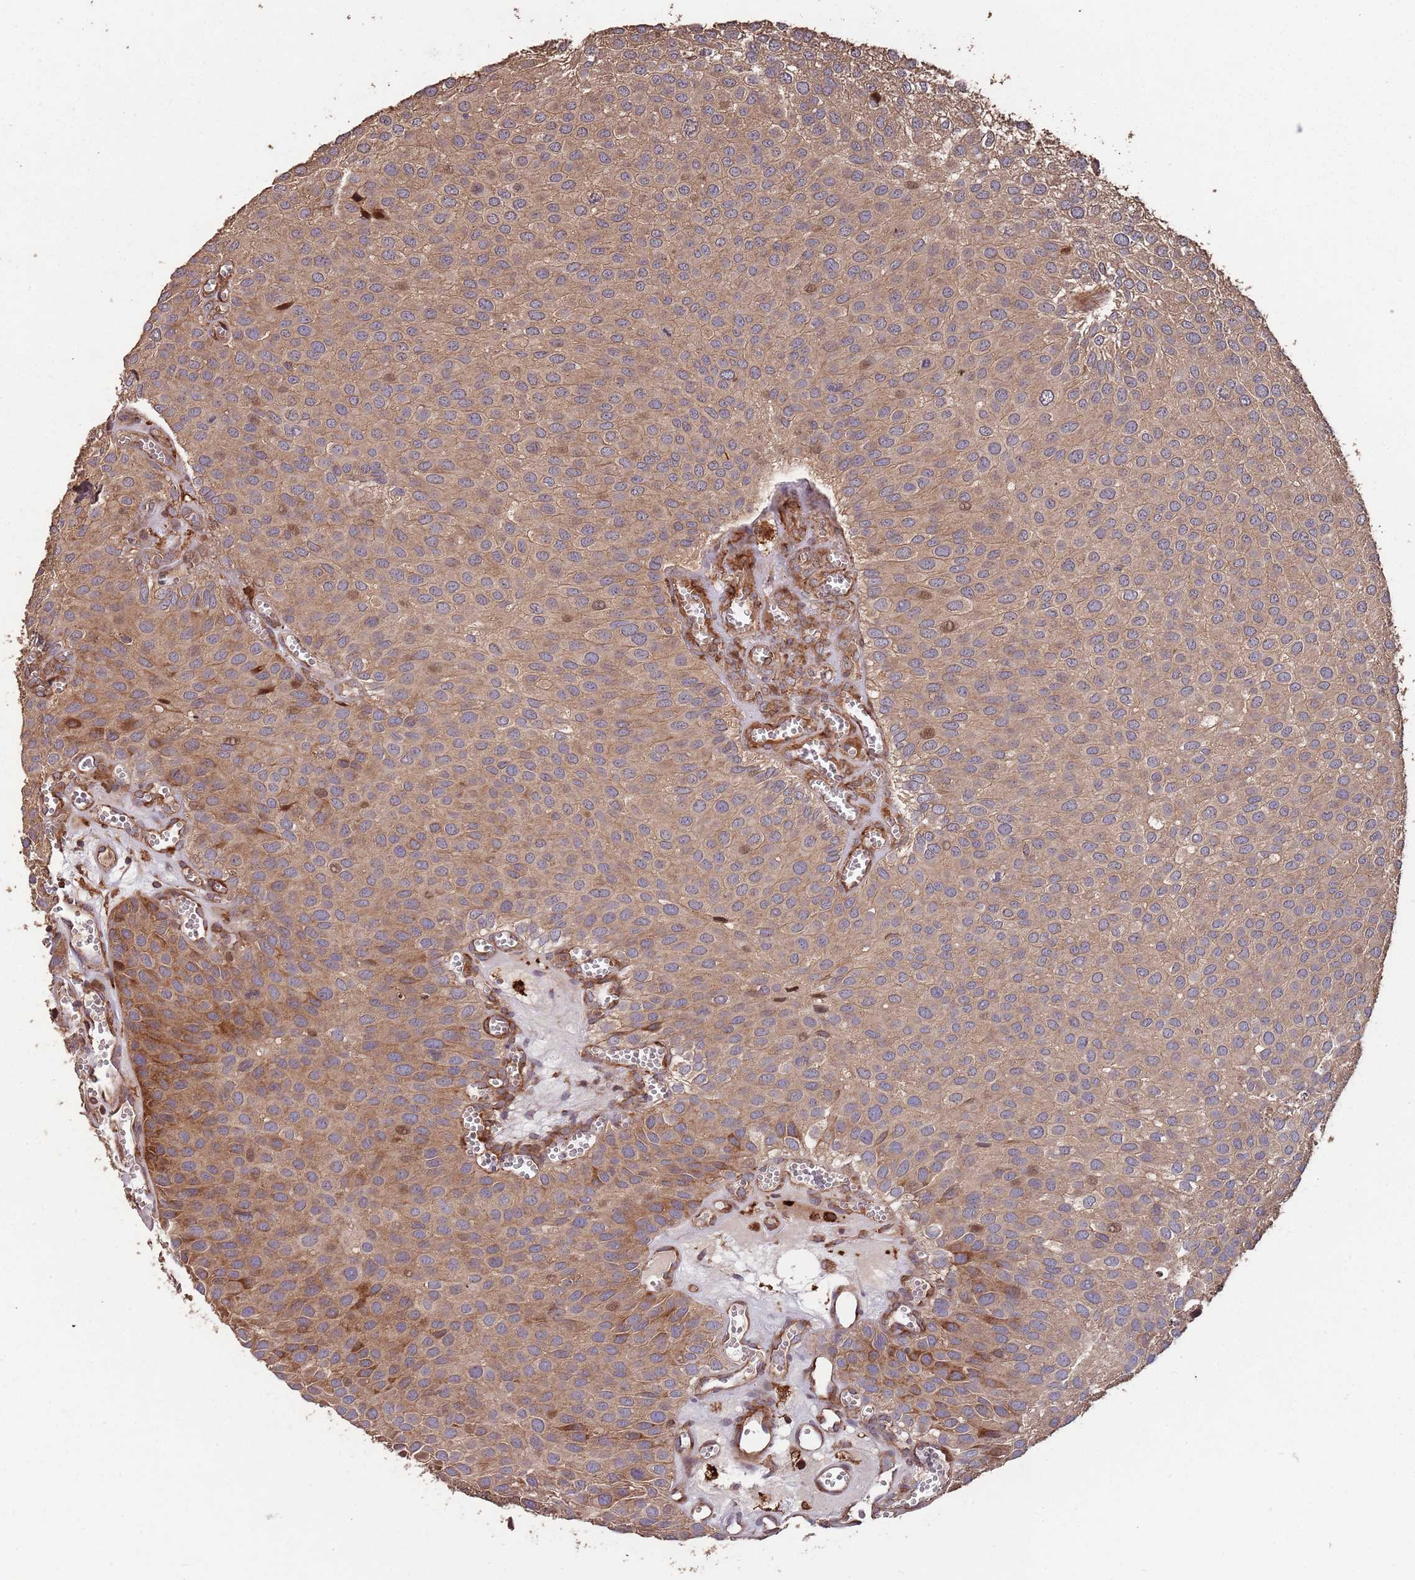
{"staining": {"intensity": "moderate", "quantity": ">75%", "location": "cytoplasmic/membranous"}, "tissue": "urothelial cancer", "cell_type": "Tumor cells", "image_type": "cancer", "snomed": [{"axis": "morphology", "description": "Urothelial carcinoma, Low grade"}, {"axis": "topography", "description": "Urinary bladder"}], "caption": "Protein expression analysis of human urothelial cancer reveals moderate cytoplasmic/membranous staining in about >75% of tumor cells. (IHC, brightfield microscopy, high magnification).", "gene": "ZNF428", "patient": {"sex": "male", "age": 88}}